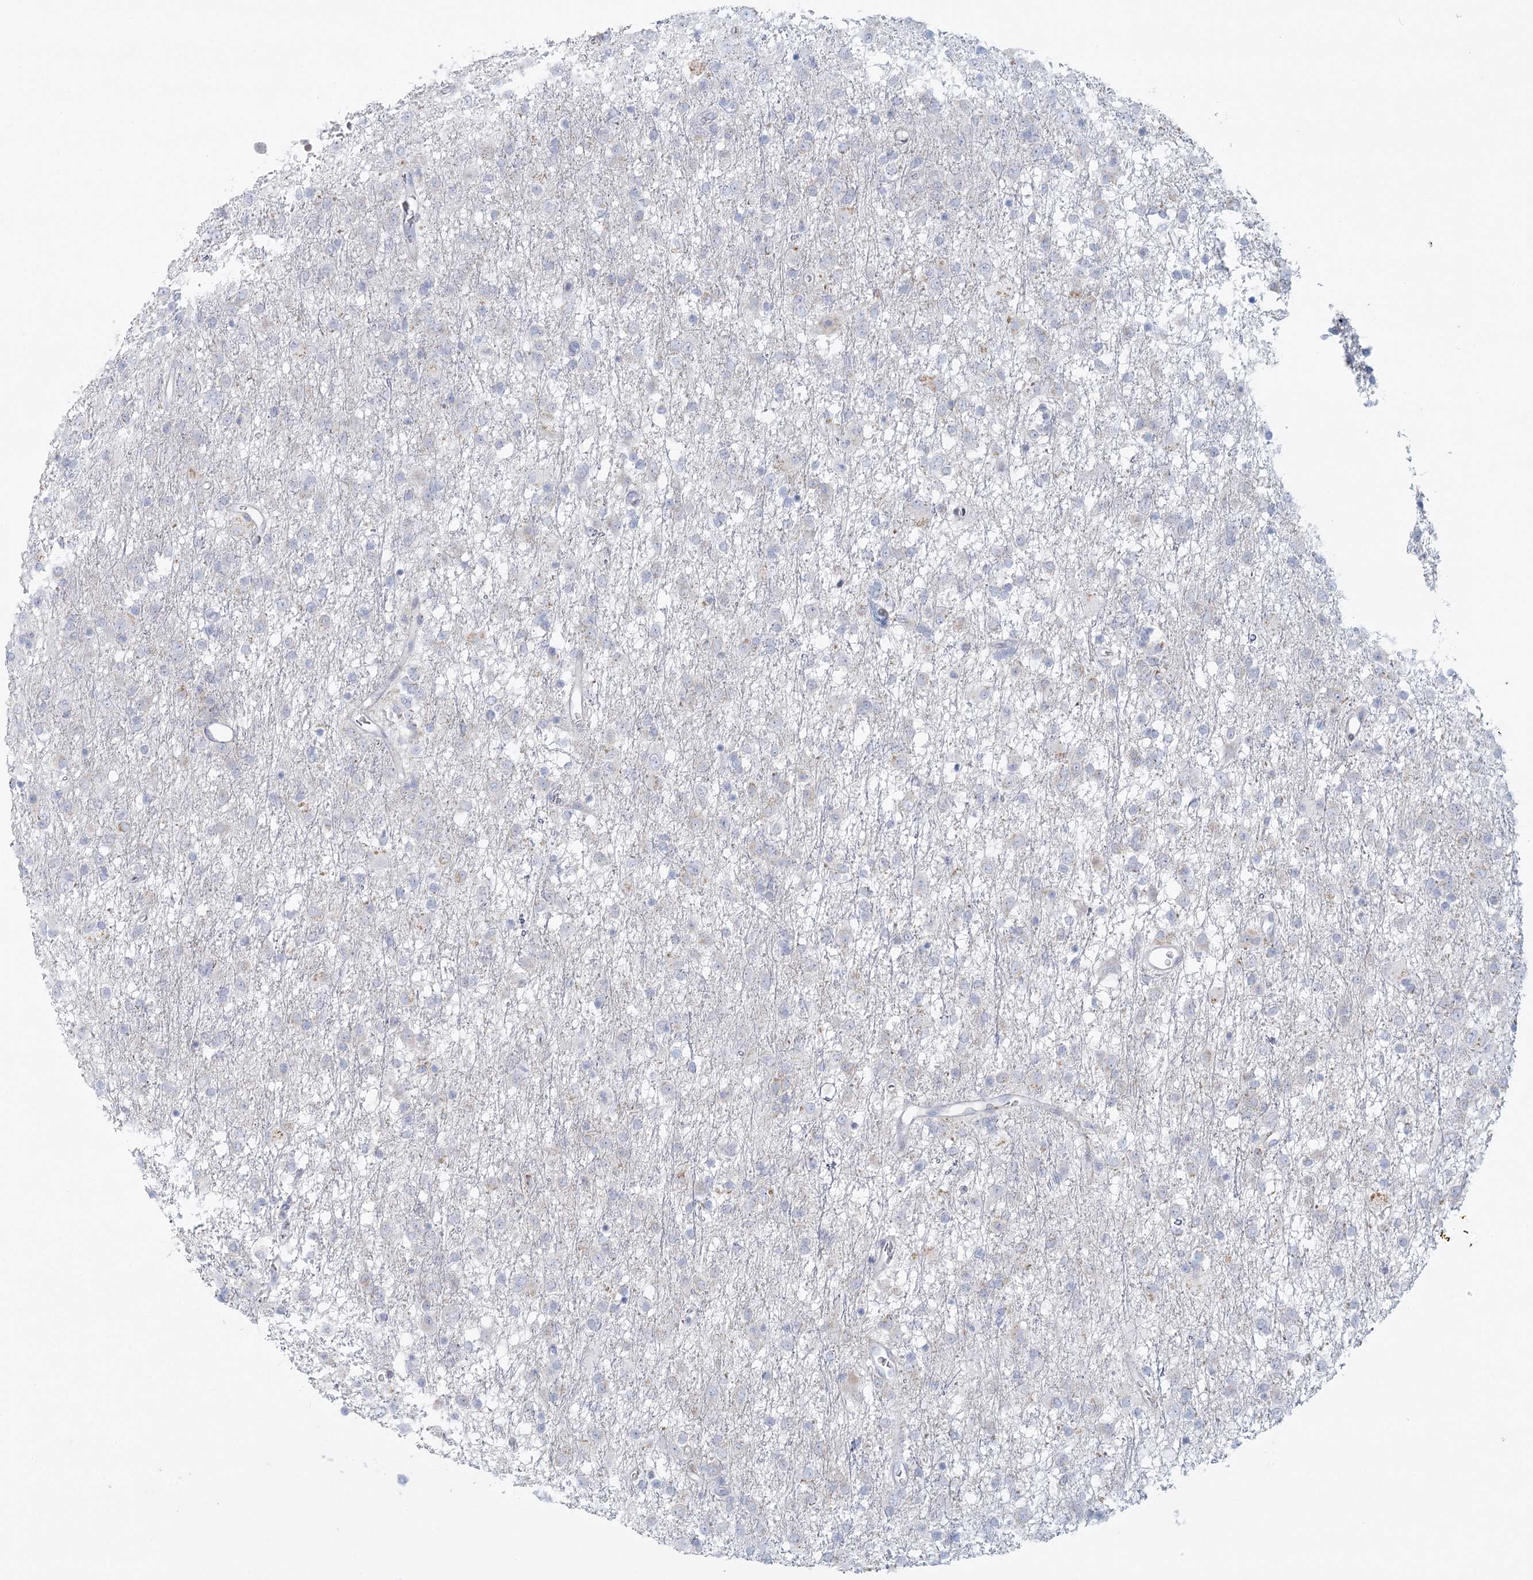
{"staining": {"intensity": "negative", "quantity": "none", "location": "none"}, "tissue": "glioma", "cell_type": "Tumor cells", "image_type": "cancer", "snomed": [{"axis": "morphology", "description": "Glioma, malignant, Low grade"}, {"axis": "topography", "description": "Brain"}], "caption": "DAB immunohistochemical staining of glioma shows no significant expression in tumor cells. Nuclei are stained in blue.", "gene": "BPHL", "patient": {"sex": "male", "age": 65}}